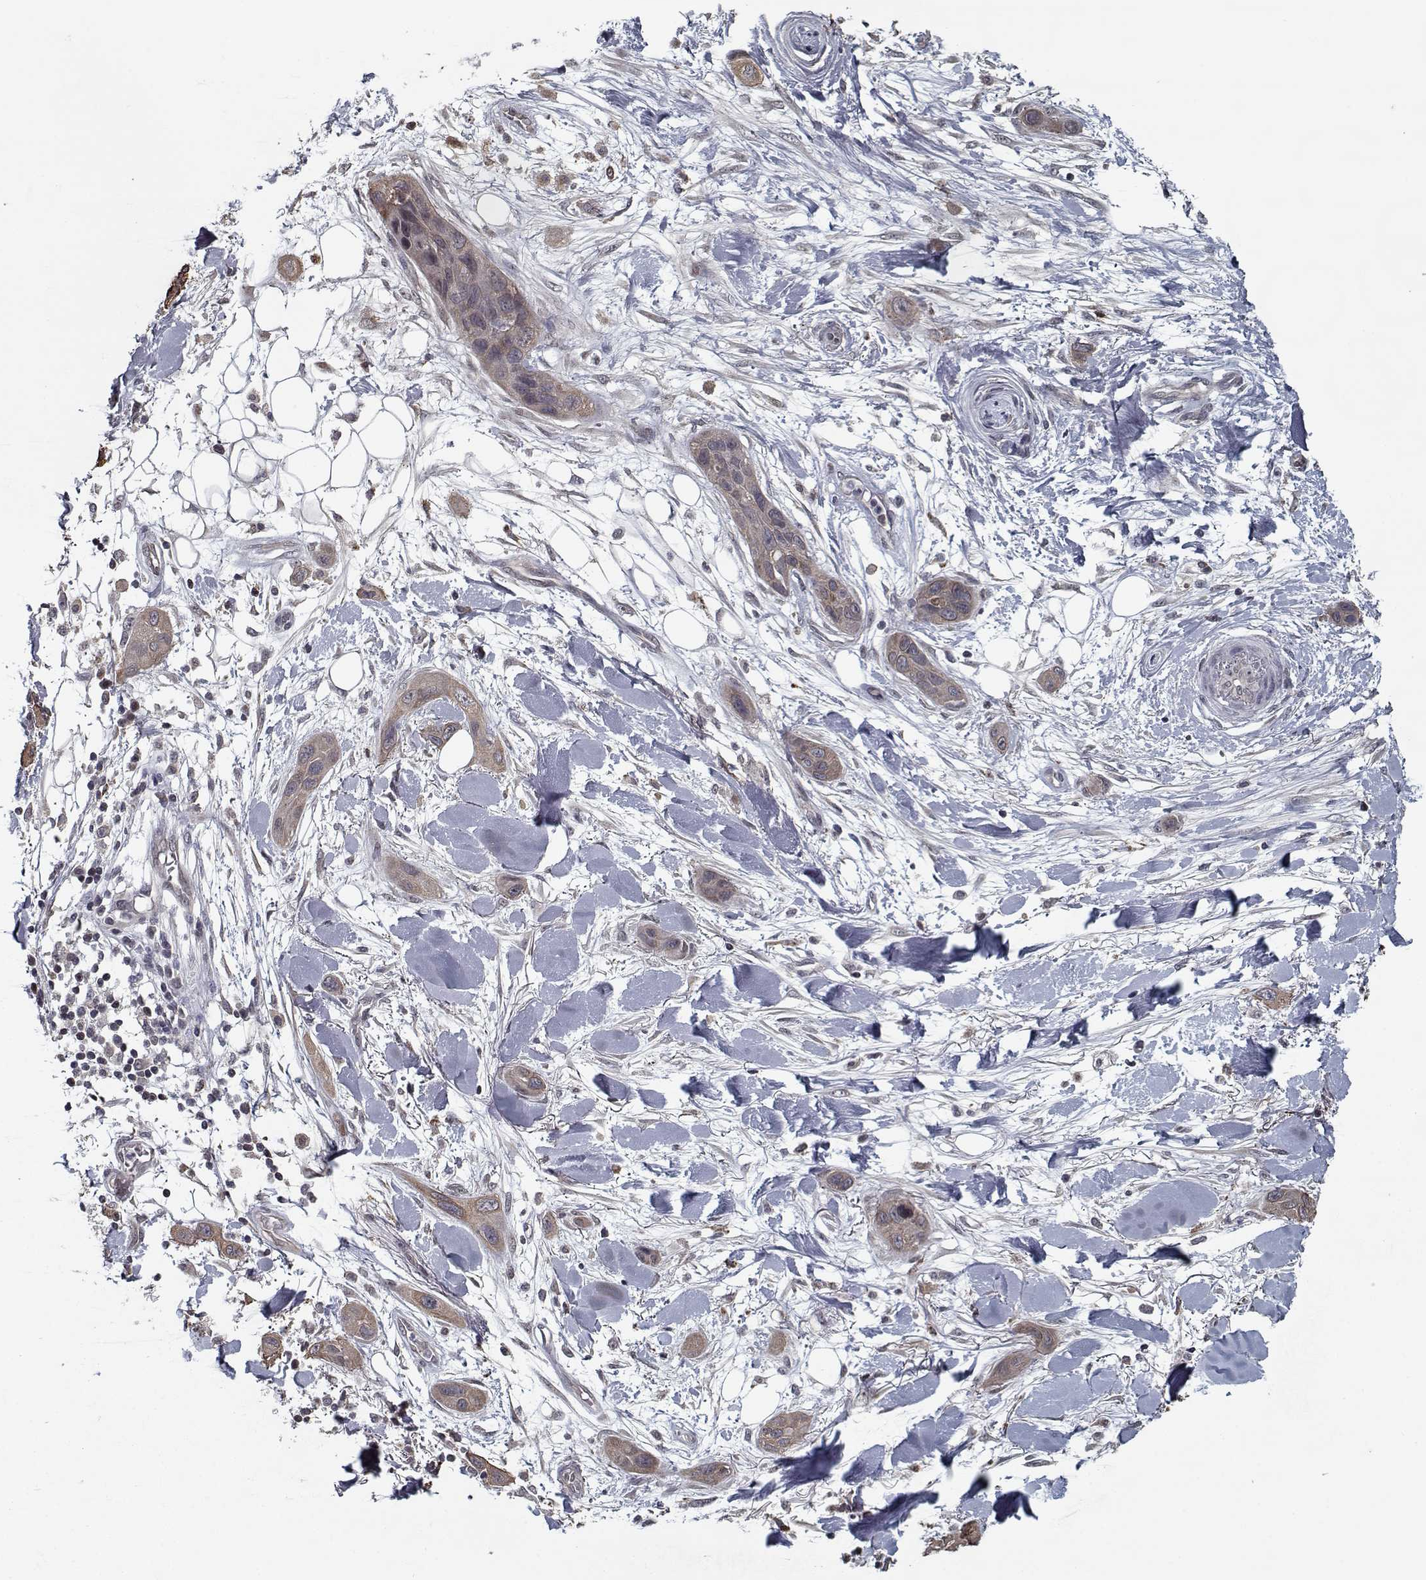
{"staining": {"intensity": "weak", "quantity": ">75%", "location": "cytoplasmic/membranous"}, "tissue": "skin cancer", "cell_type": "Tumor cells", "image_type": "cancer", "snomed": [{"axis": "morphology", "description": "Squamous cell carcinoma, NOS"}, {"axis": "topography", "description": "Skin"}], "caption": "Weak cytoplasmic/membranous expression for a protein is seen in approximately >75% of tumor cells of squamous cell carcinoma (skin) using IHC.", "gene": "NLK", "patient": {"sex": "male", "age": 79}}